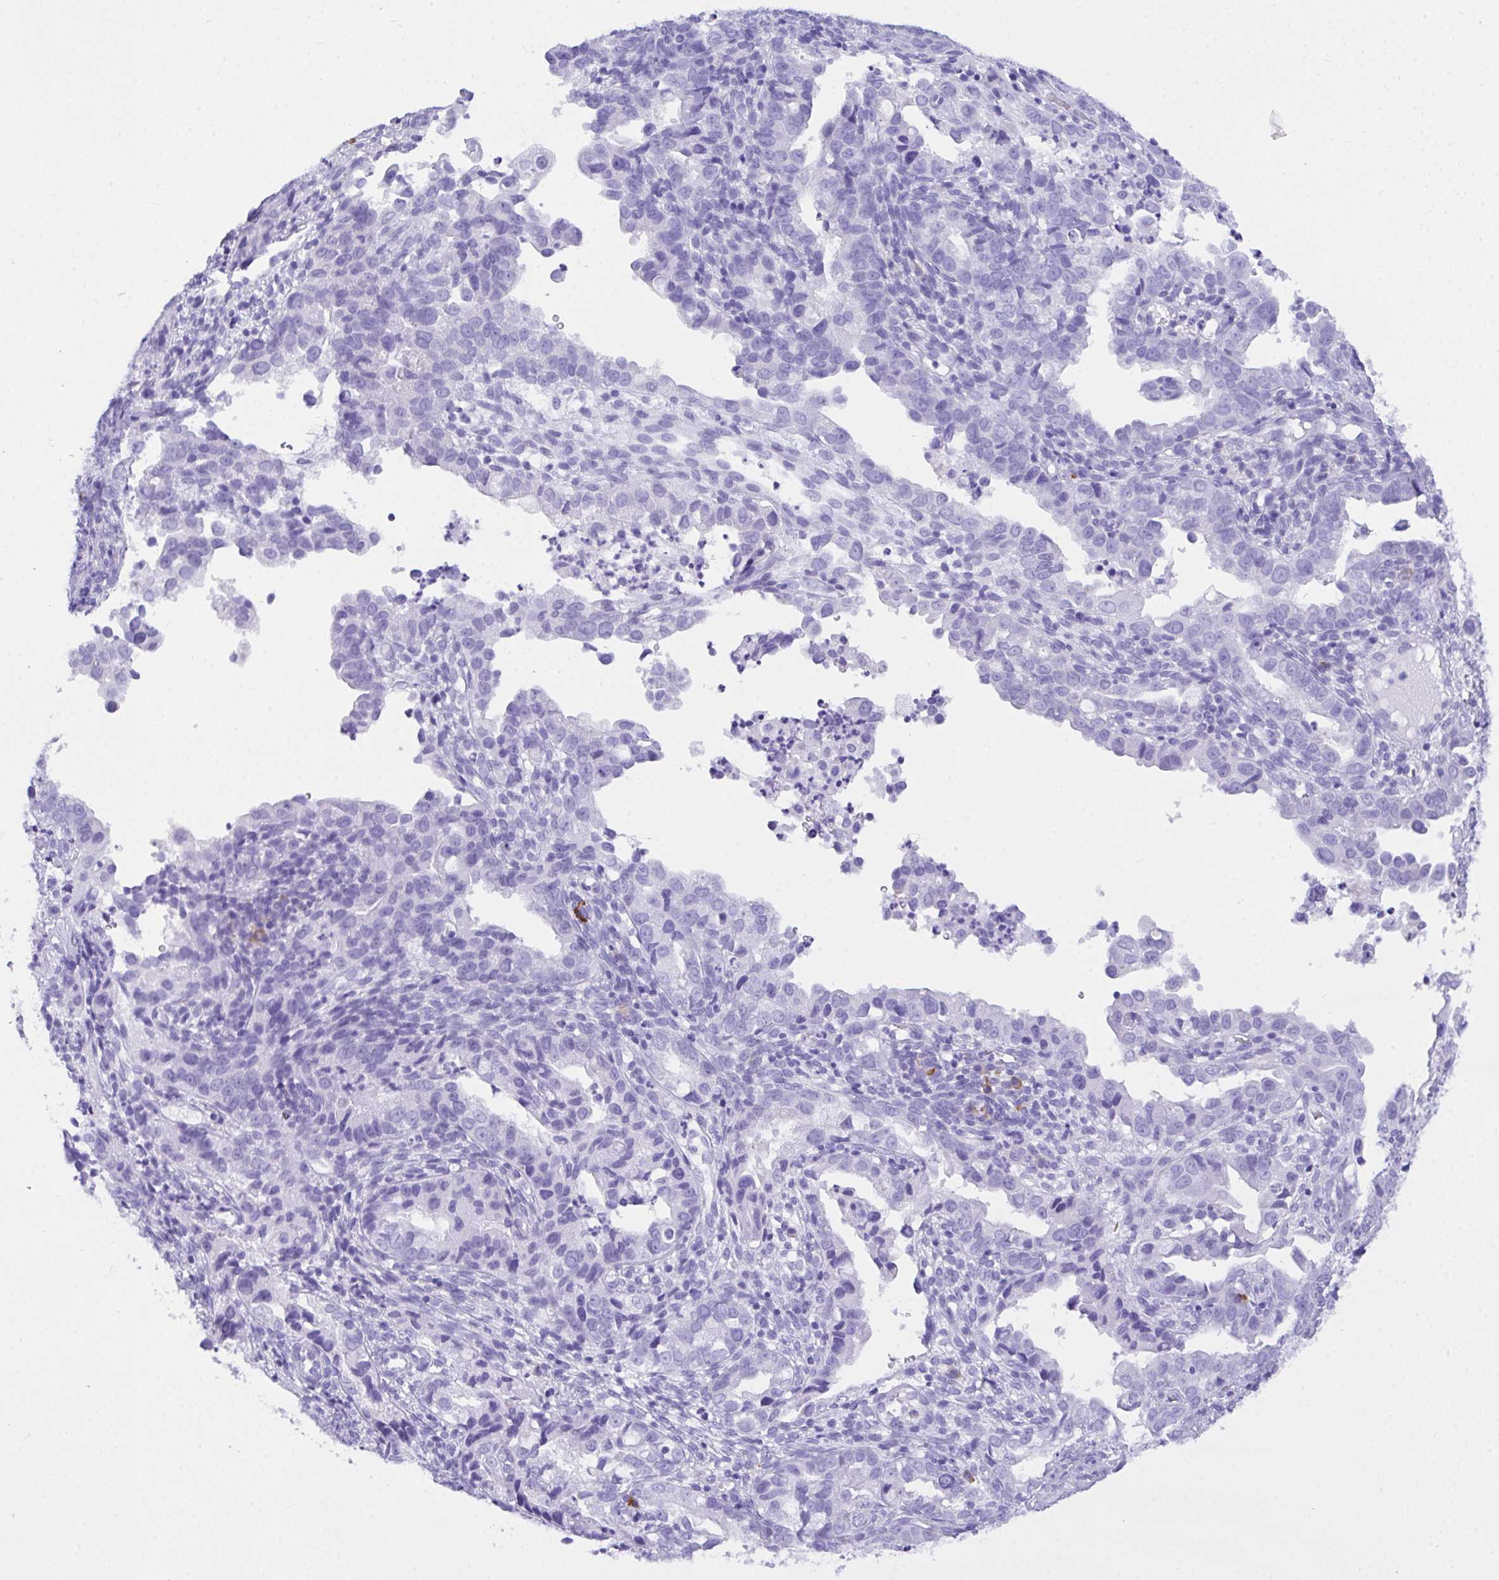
{"staining": {"intensity": "negative", "quantity": "none", "location": "none"}, "tissue": "endometrial cancer", "cell_type": "Tumor cells", "image_type": "cancer", "snomed": [{"axis": "morphology", "description": "Adenocarcinoma, NOS"}, {"axis": "topography", "description": "Endometrium"}], "caption": "Tumor cells are negative for protein expression in human adenocarcinoma (endometrial).", "gene": "BEST4", "patient": {"sex": "female", "age": 57}}